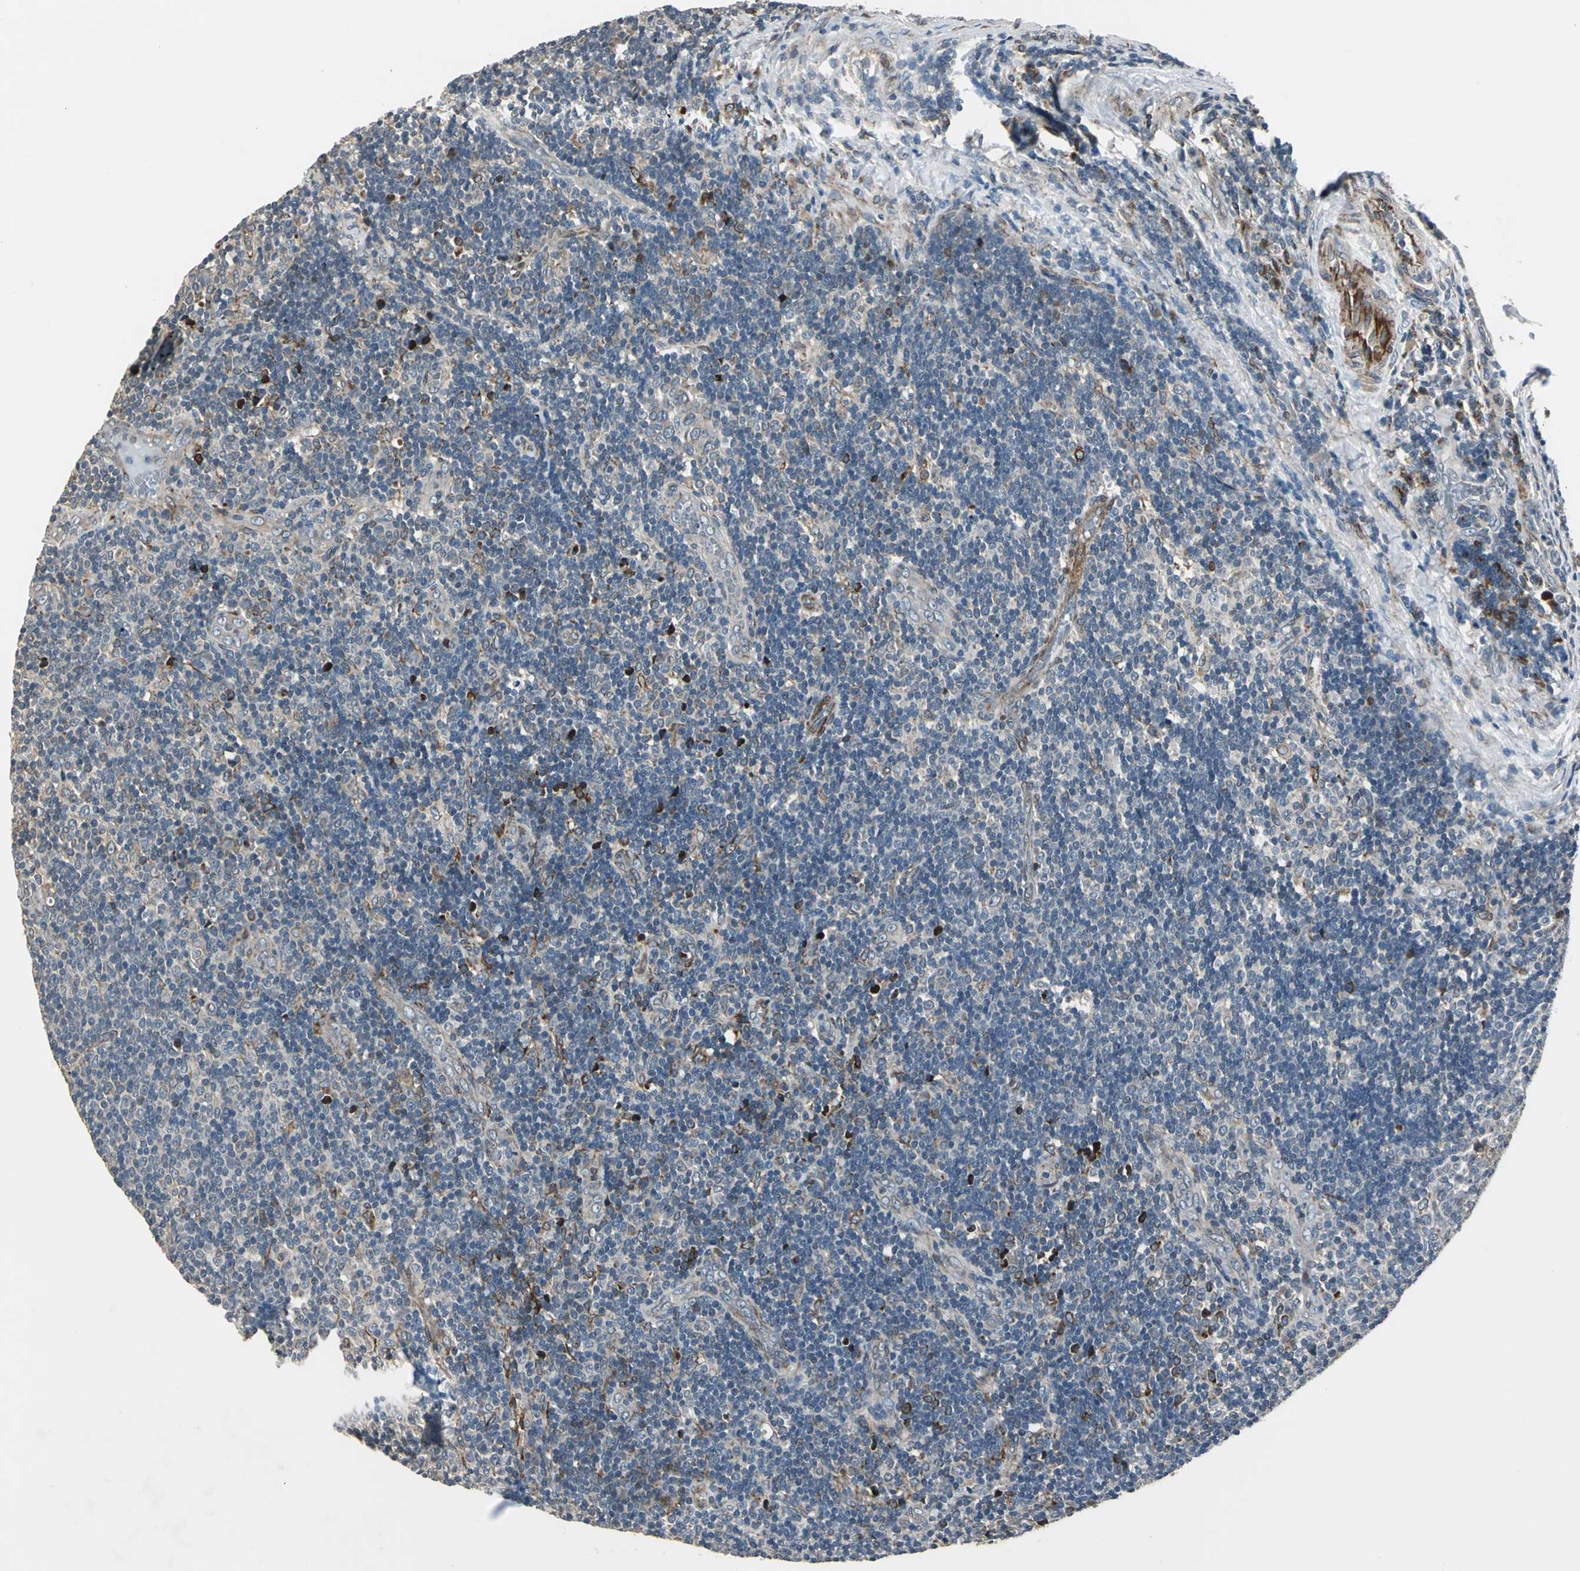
{"staining": {"intensity": "moderate", "quantity": "<25%", "location": "cytoplasmic/membranous"}, "tissue": "lymph node", "cell_type": "Germinal center cells", "image_type": "normal", "snomed": [{"axis": "morphology", "description": "Normal tissue, NOS"}, {"axis": "topography", "description": "Lymph node"}, {"axis": "topography", "description": "Salivary gland"}], "caption": "Protein staining of unremarkable lymph node reveals moderate cytoplasmic/membranous positivity in about <25% of germinal center cells. Nuclei are stained in blue.", "gene": "HTATIP2", "patient": {"sex": "male", "age": 8}}